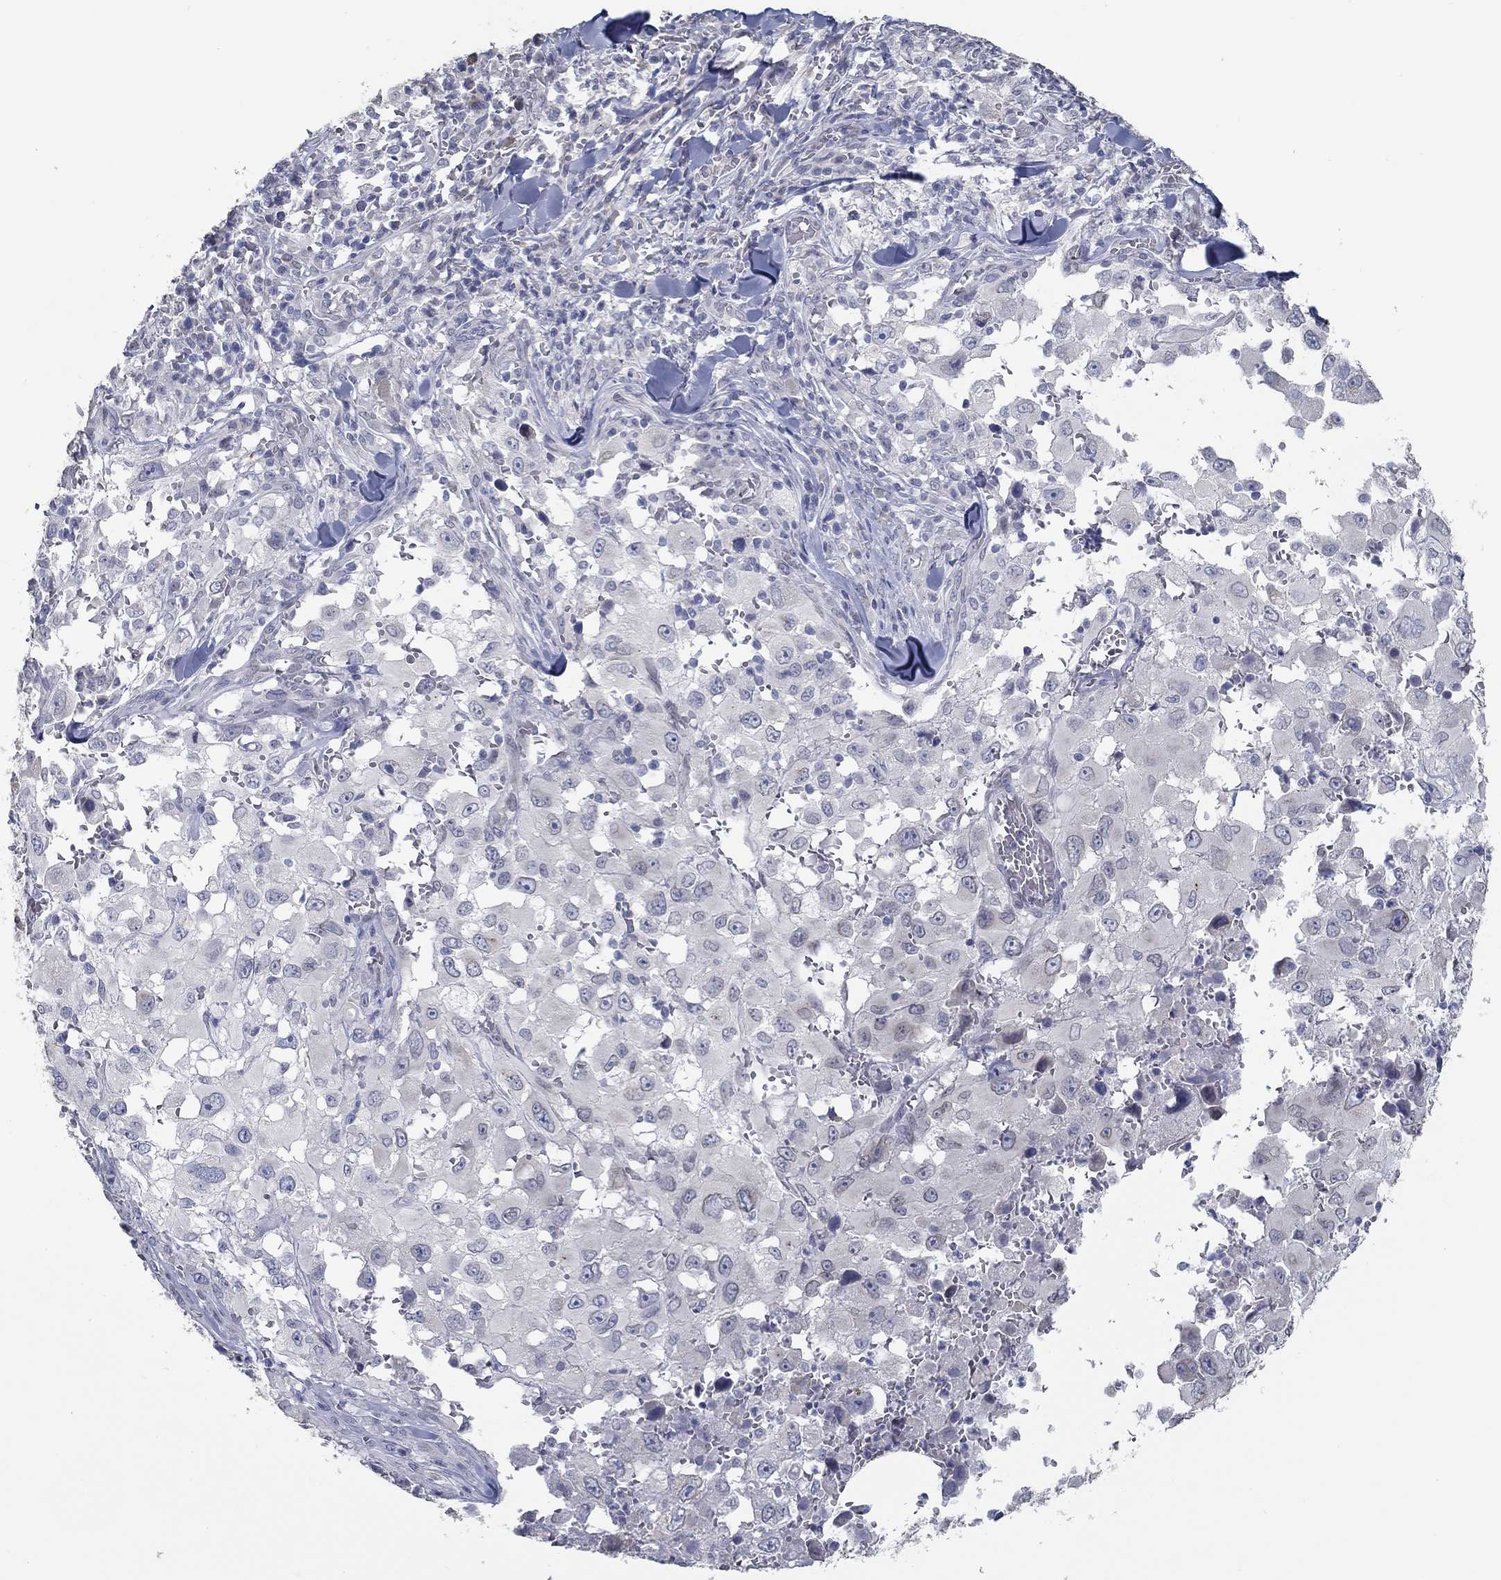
{"staining": {"intensity": "negative", "quantity": "none", "location": "none"}, "tissue": "melanoma", "cell_type": "Tumor cells", "image_type": "cancer", "snomed": [{"axis": "morphology", "description": "Malignant melanoma, Metastatic site"}, {"axis": "topography", "description": "Lymph node"}], "caption": "DAB immunohistochemical staining of human melanoma exhibits no significant expression in tumor cells.", "gene": "NUP155", "patient": {"sex": "male", "age": 50}}